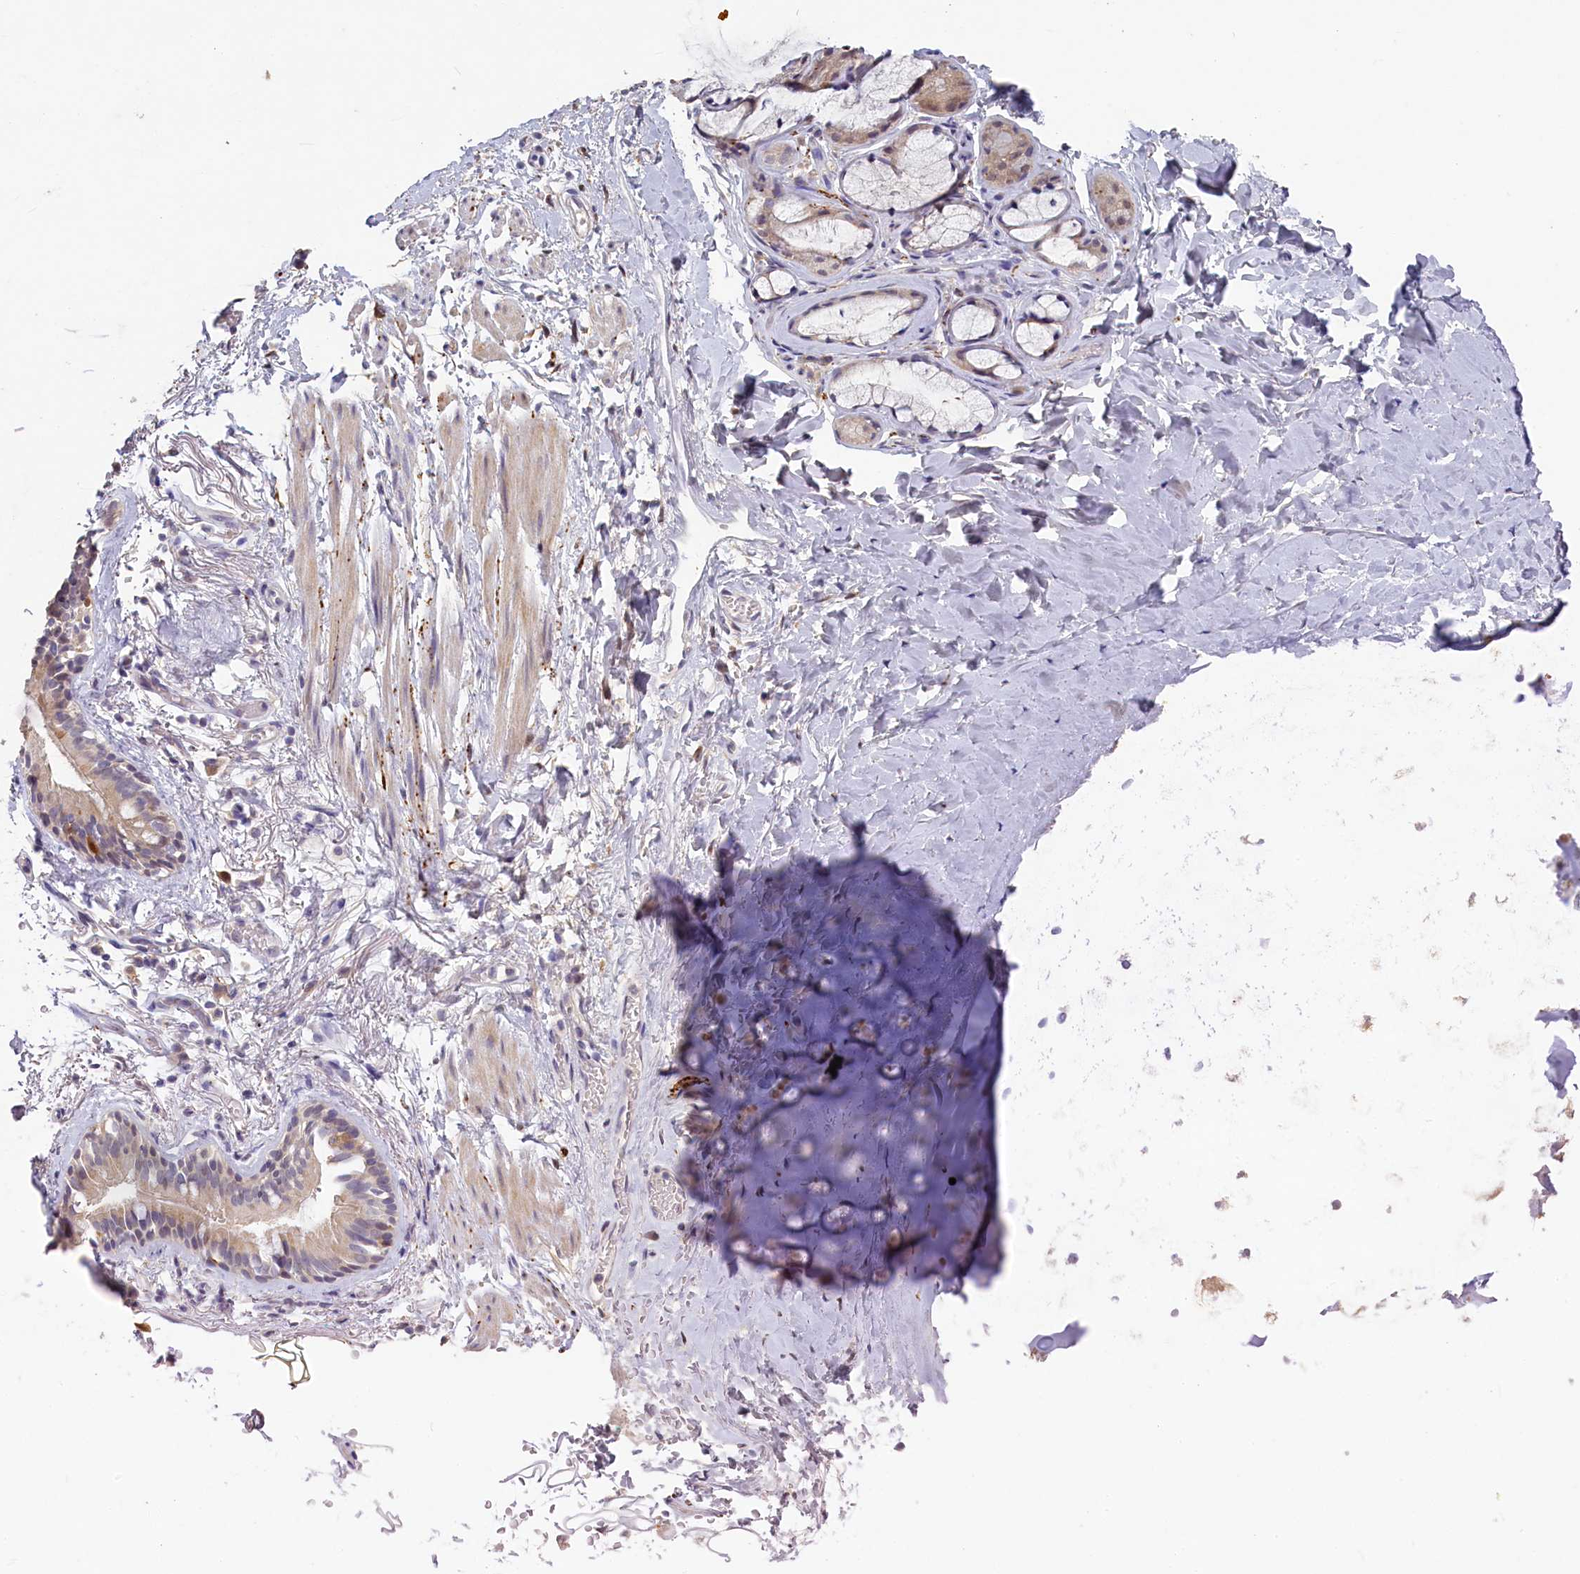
{"staining": {"intensity": "negative", "quantity": "none", "location": "none"}, "tissue": "adipose tissue", "cell_type": "Adipocytes", "image_type": "normal", "snomed": [{"axis": "morphology", "description": "Normal tissue, NOS"}, {"axis": "topography", "description": "Lymph node"}, {"axis": "topography", "description": "Bronchus"}], "caption": "Adipocytes are negative for brown protein staining in normal adipose tissue. Brightfield microscopy of immunohistochemistry stained with DAB (3,3'-diaminobenzidine) (brown) and hematoxylin (blue), captured at high magnification.", "gene": "UCHL3", "patient": {"sex": "male", "age": 63}}